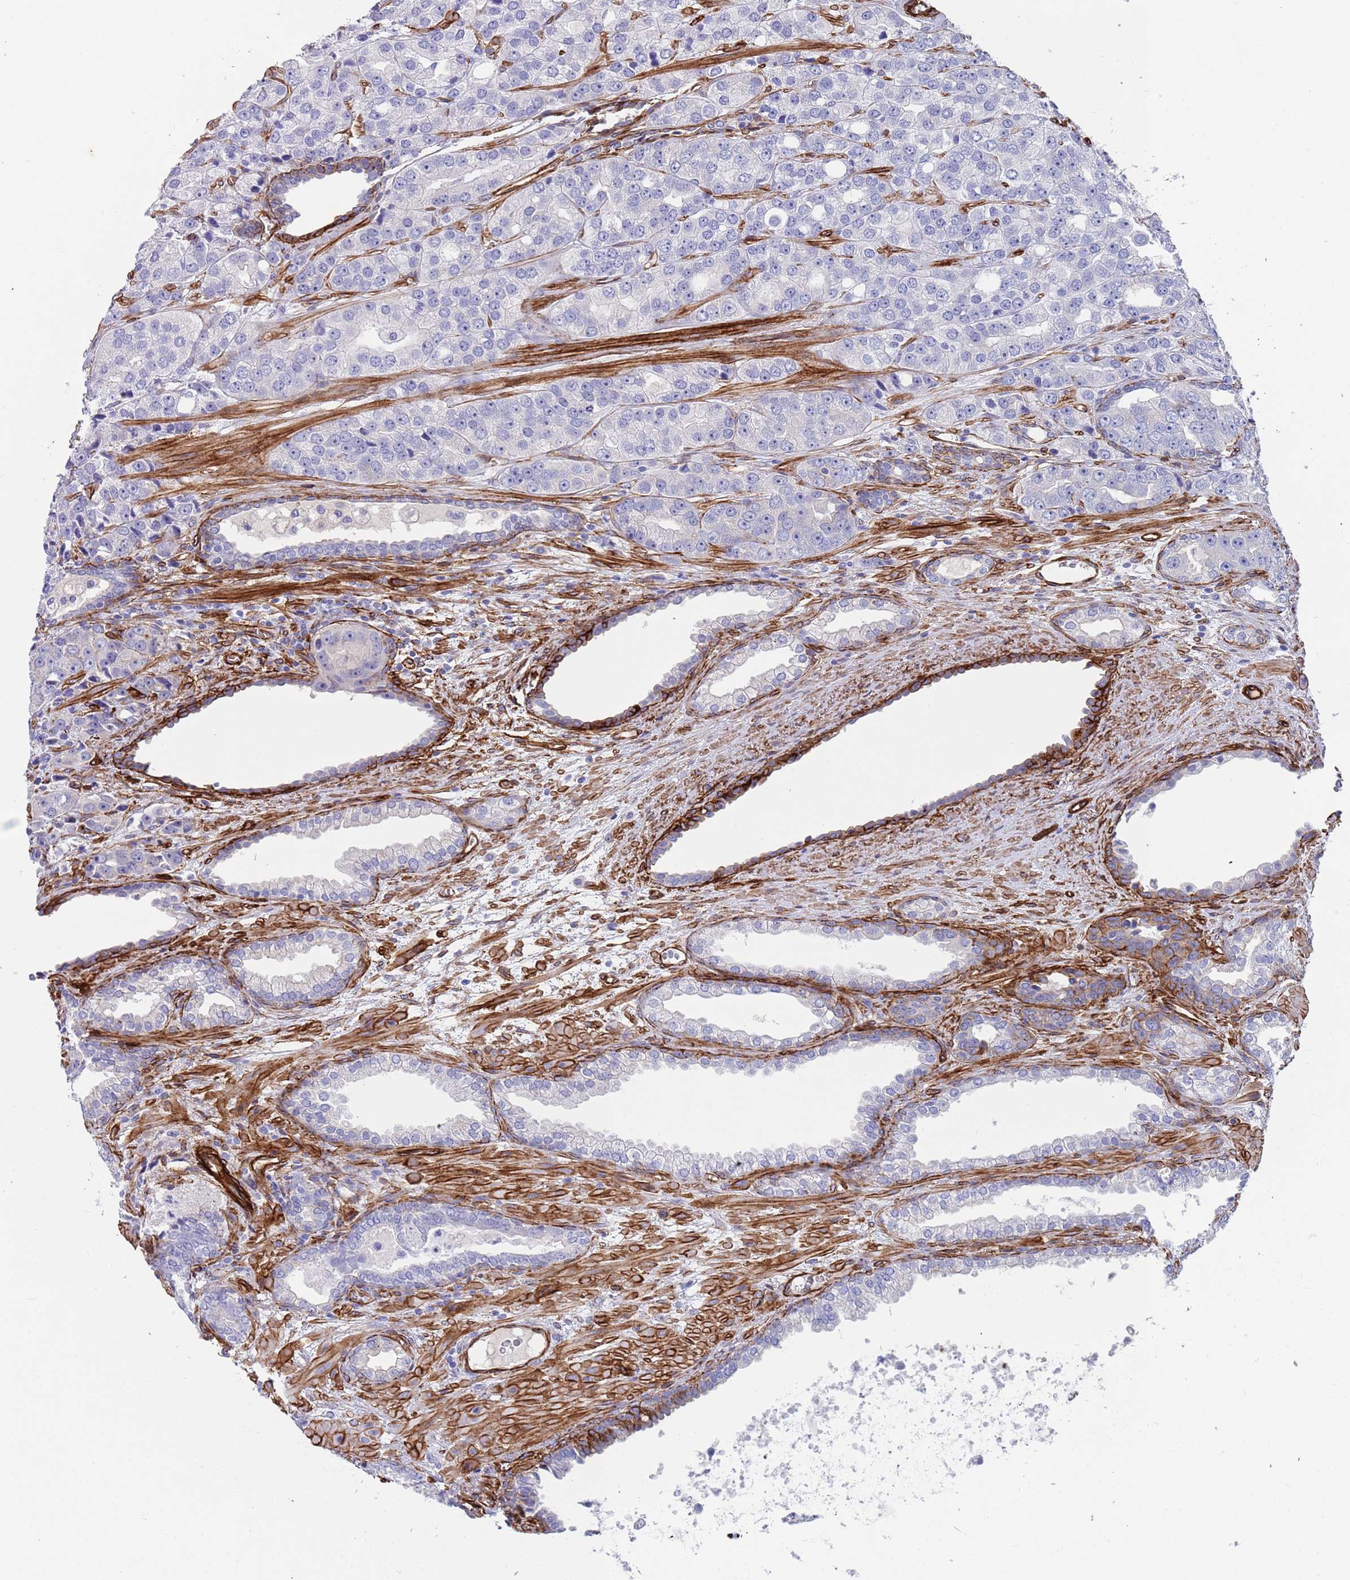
{"staining": {"intensity": "negative", "quantity": "none", "location": "none"}, "tissue": "prostate cancer", "cell_type": "Tumor cells", "image_type": "cancer", "snomed": [{"axis": "morphology", "description": "Adenocarcinoma, High grade"}, {"axis": "topography", "description": "Prostate"}], "caption": "This is a photomicrograph of immunohistochemistry staining of prostate cancer (adenocarcinoma (high-grade)), which shows no expression in tumor cells.", "gene": "CAV2", "patient": {"sex": "male", "age": 71}}